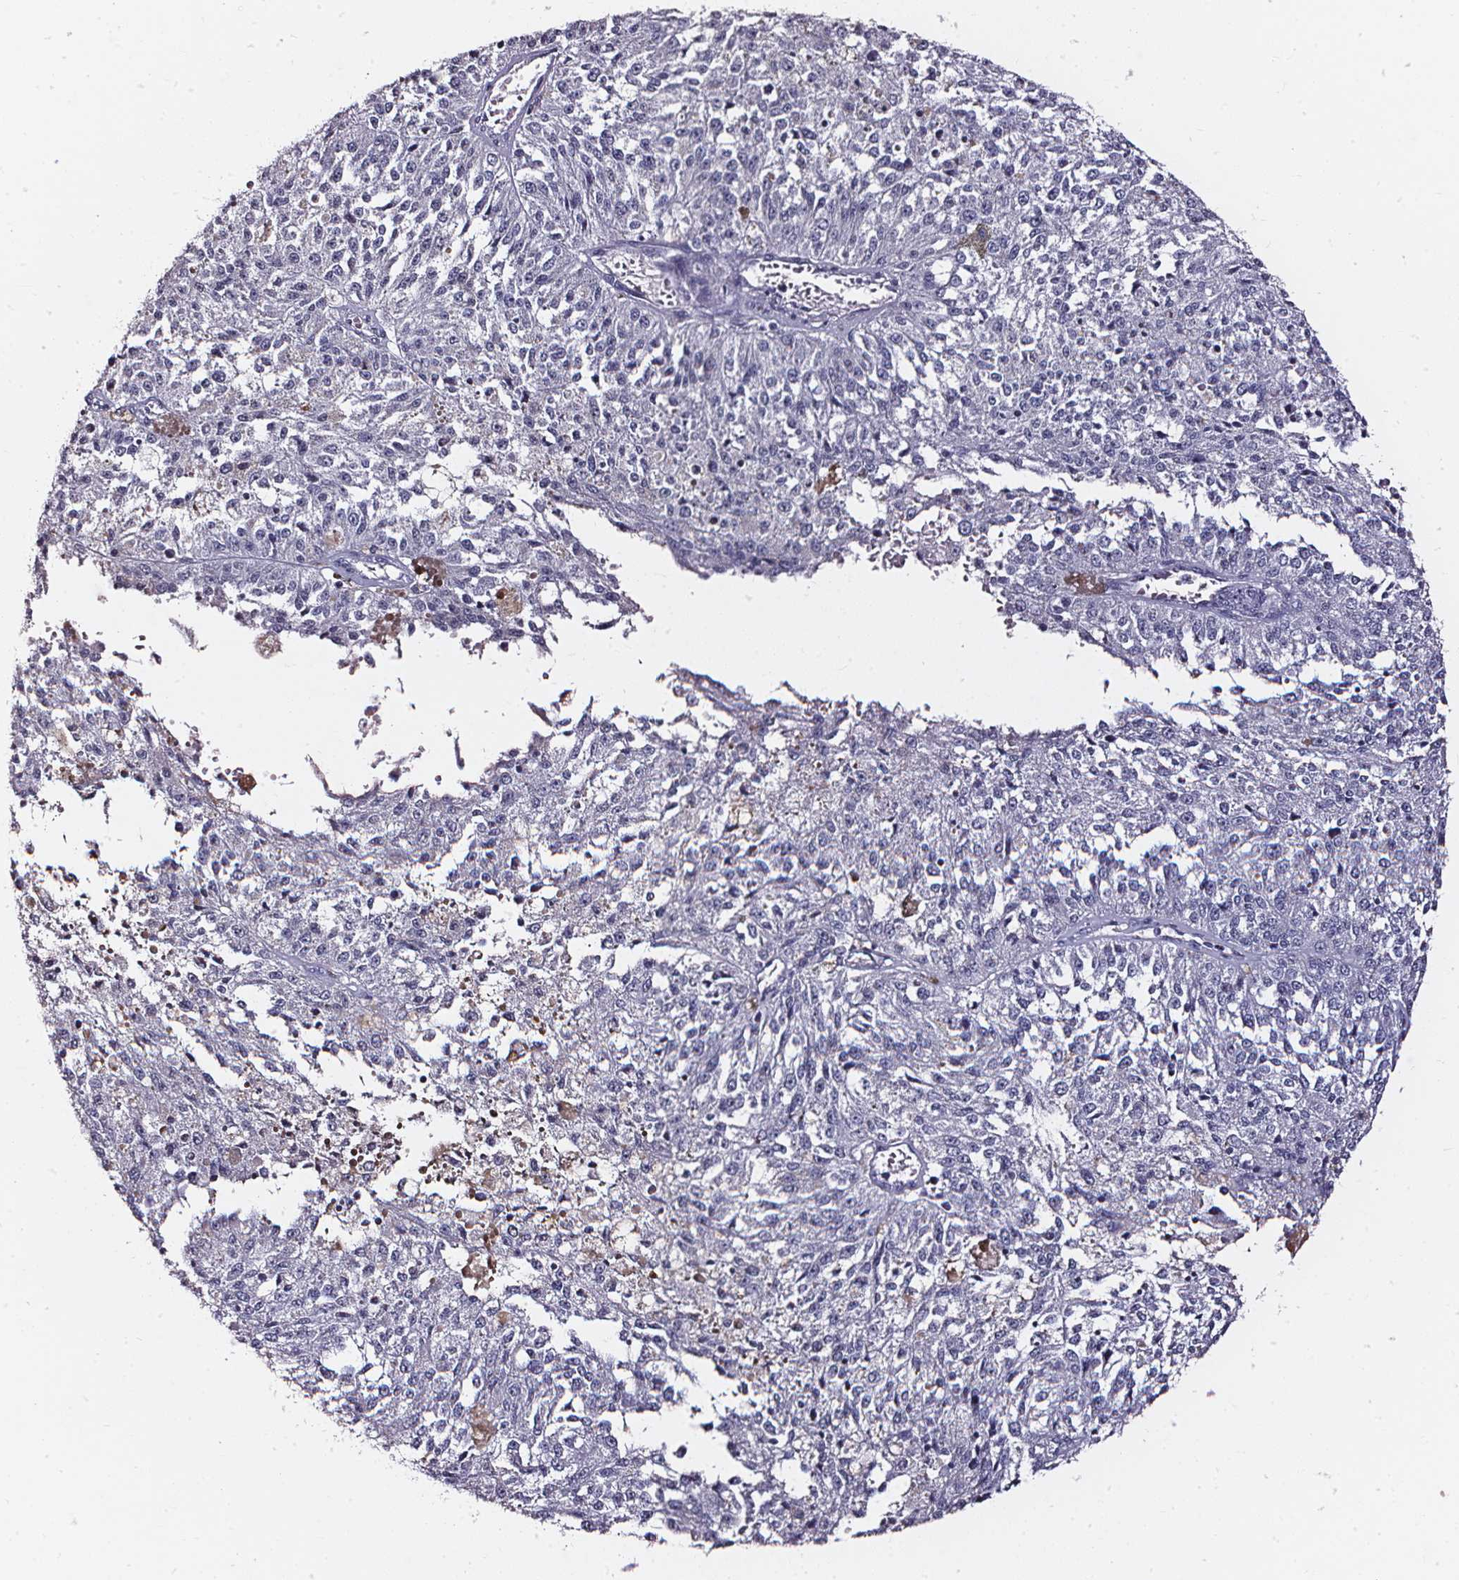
{"staining": {"intensity": "negative", "quantity": "none", "location": "none"}, "tissue": "melanoma", "cell_type": "Tumor cells", "image_type": "cancer", "snomed": [{"axis": "morphology", "description": "Malignant melanoma, Metastatic site"}, {"axis": "topography", "description": "Lymph node"}], "caption": "The image demonstrates no significant positivity in tumor cells of melanoma.", "gene": "DEFA5", "patient": {"sex": "female", "age": 64}}